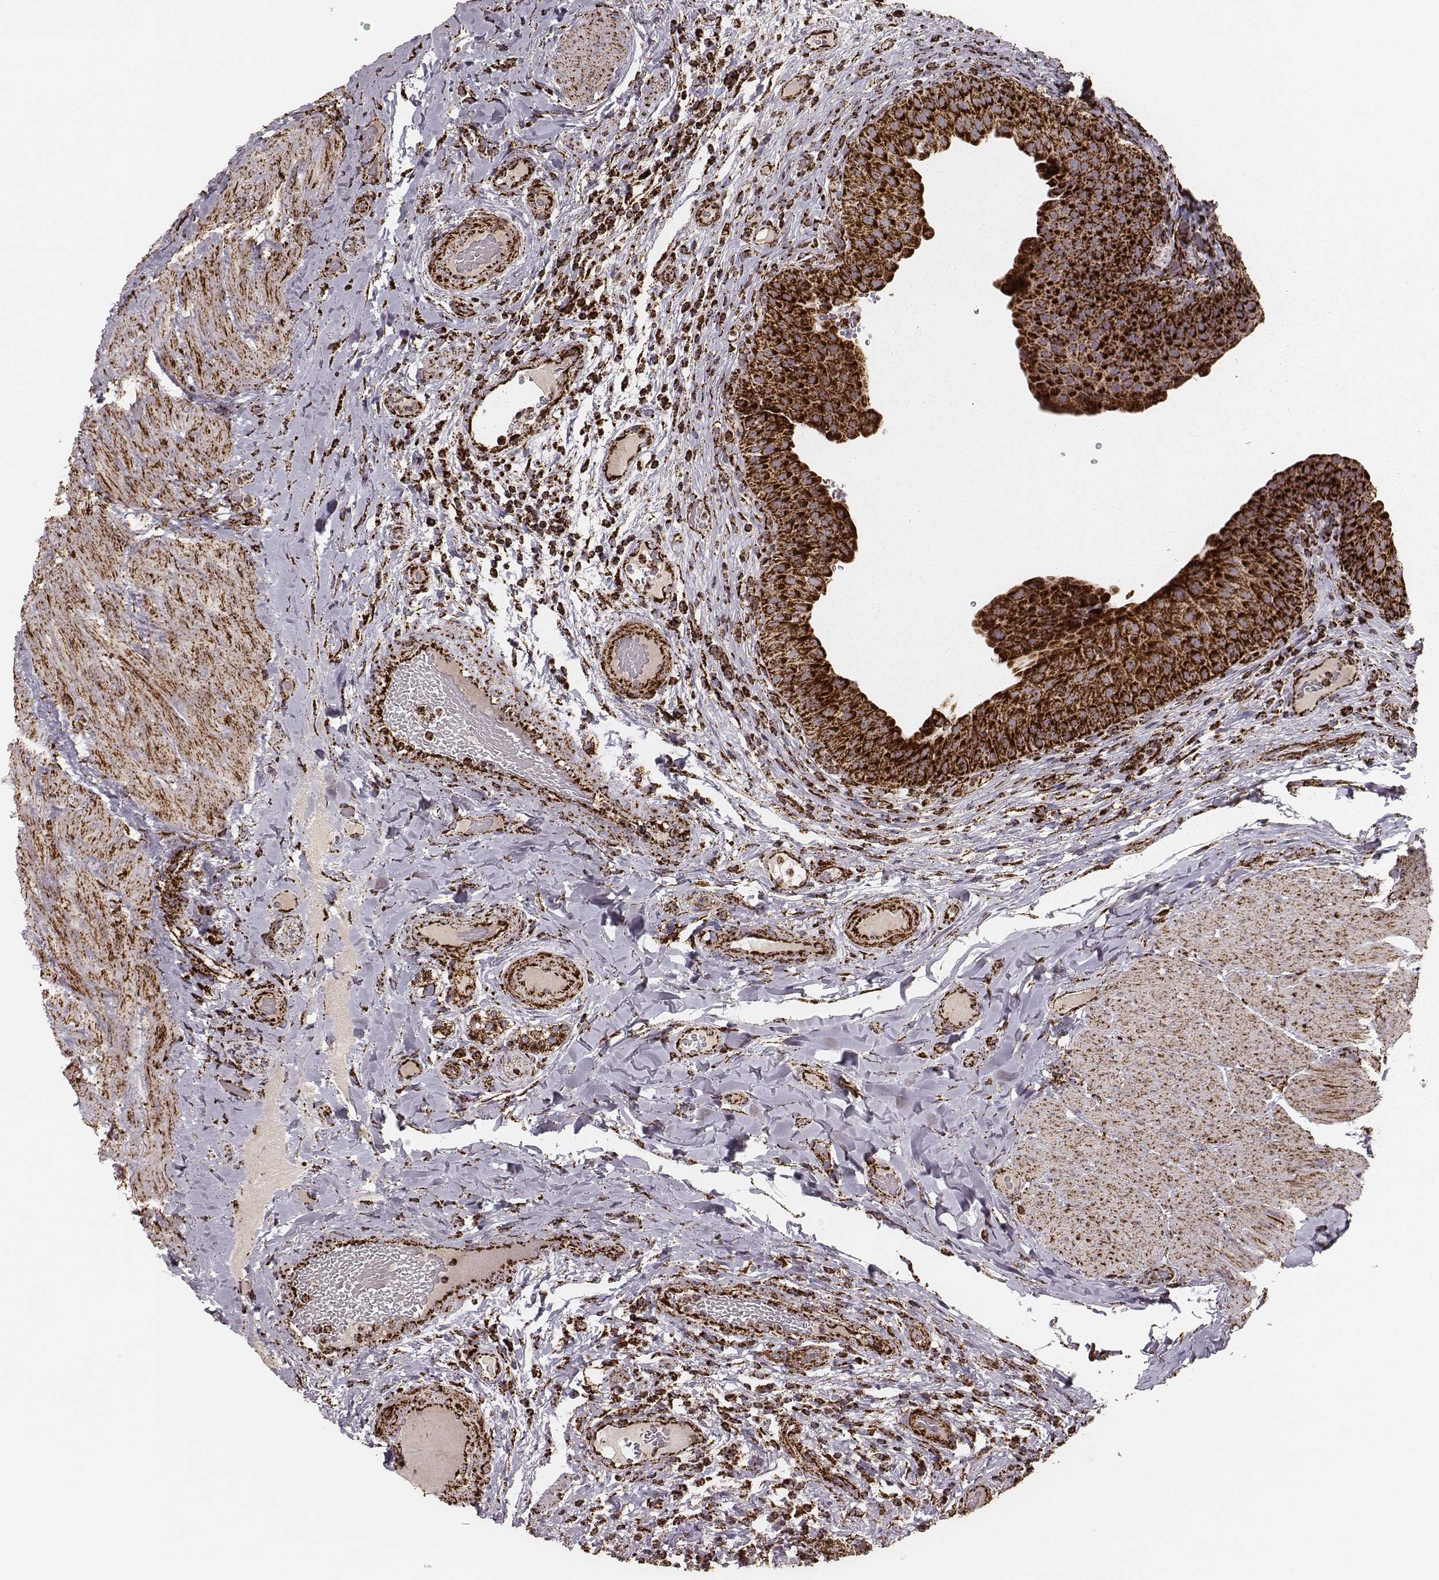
{"staining": {"intensity": "strong", "quantity": ">75%", "location": "cytoplasmic/membranous"}, "tissue": "urinary bladder", "cell_type": "Urothelial cells", "image_type": "normal", "snomed": [{"axis": "morphology", "description": "Normal tissue, NOS"}, {"axis": "topography", "description": "Urinary bladder"}], "caption": "Immunohistochemical staining of normal urinary bladder exhibits strong cytoplasmic/membranous protein positivity in about >75% of urothelial cells.", "gene": "TUFM", "patient": {"sex": "male", "age": 66}}